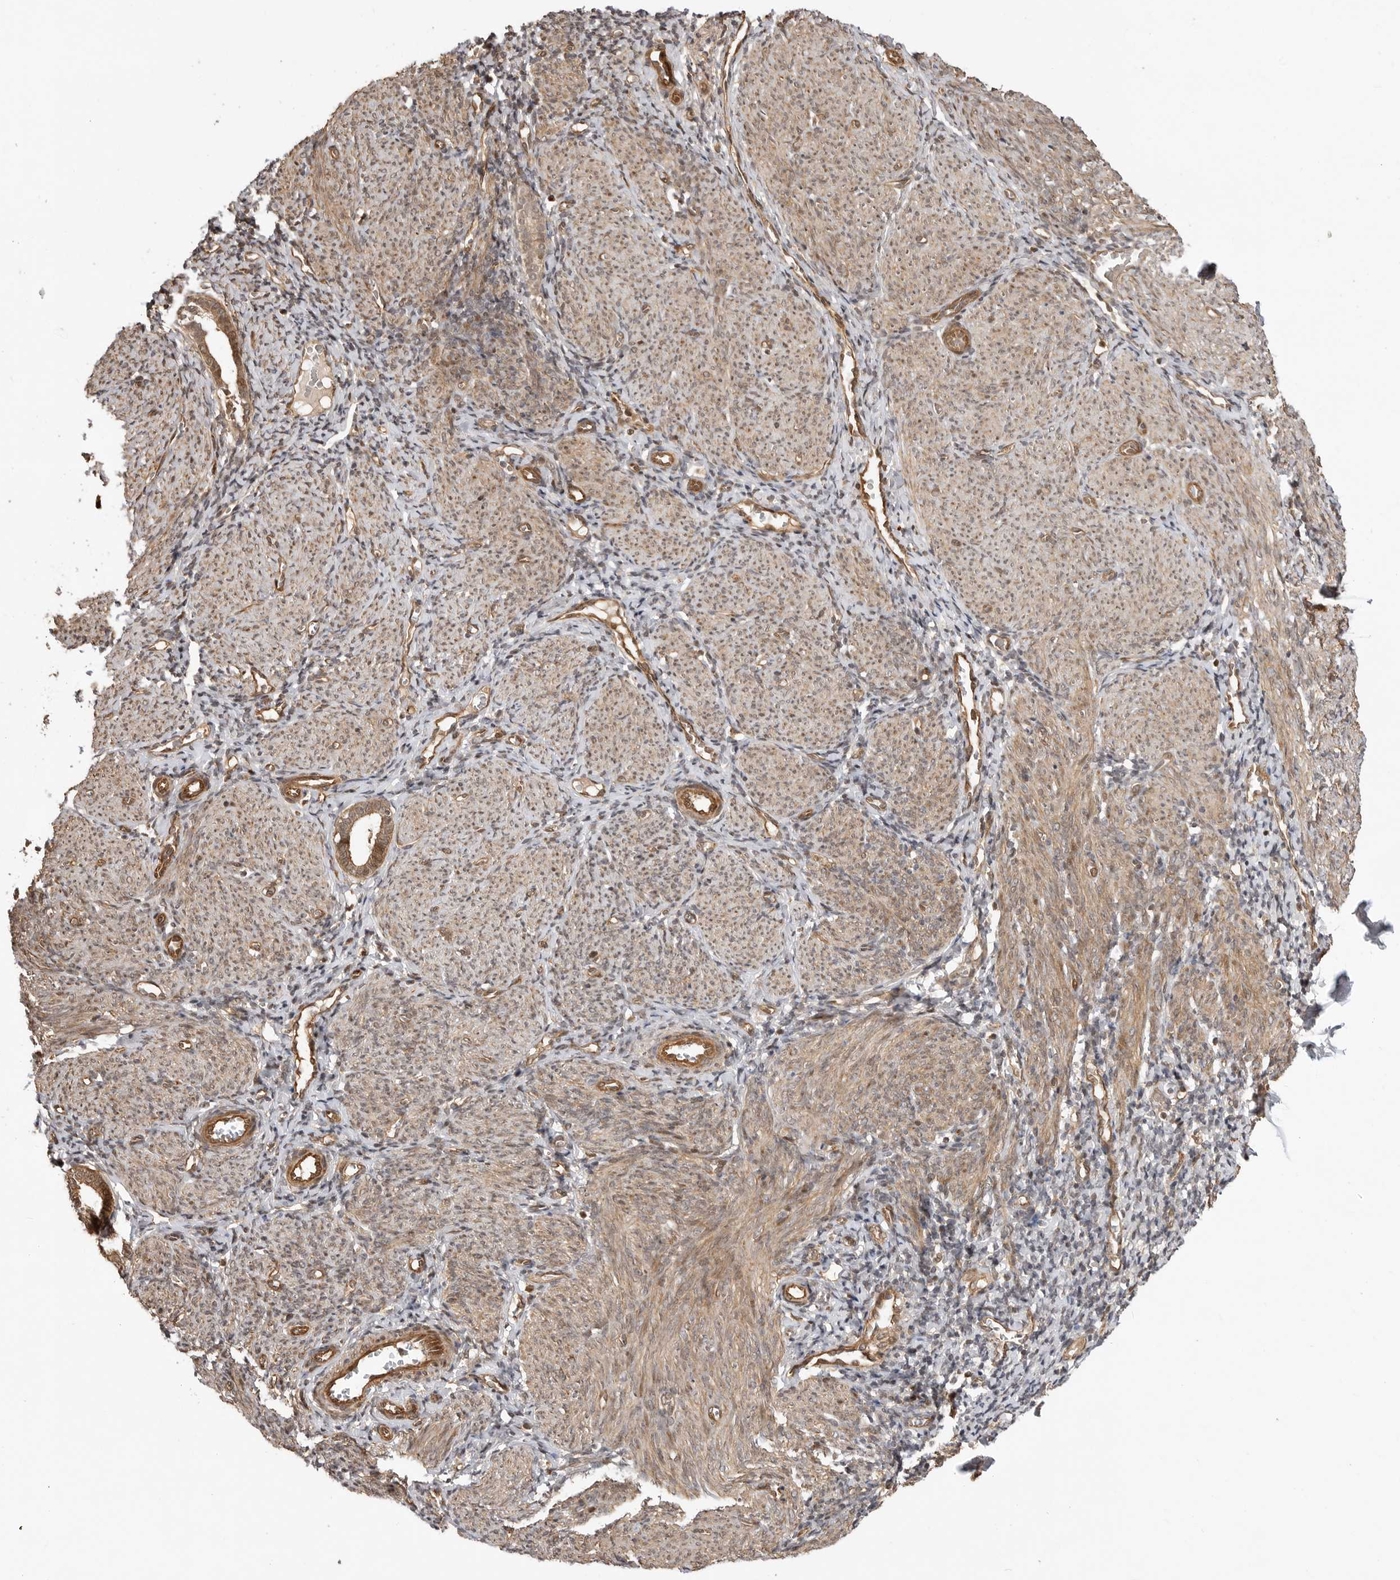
{"staining": {"intensity": "moderate", "quantity": ">75%", "location": "nuclear"}, "tissue": "endometrium", "cell_type": "Cells in endometrial stroma", "image_type": "normal", "snomed": [{"axis": "morphology", "description": "Normal tissue, NOS"}, {"axis": "morphology", "description": "Adenocarcinoma, NOS"}, {"axis": "topography", "description": "Endometrium"}], "caption": "A high-resolution photomicrograph shows immunohistochemistry staining of normal endometrium, which shows moderate nuclear expression in about >75% of cells in endometrial stroma. (Brightfield microscopy of DAB IHC at high magnification).", "gene": "ADPRS", "patient": {"sex": "female", "age": 57}}